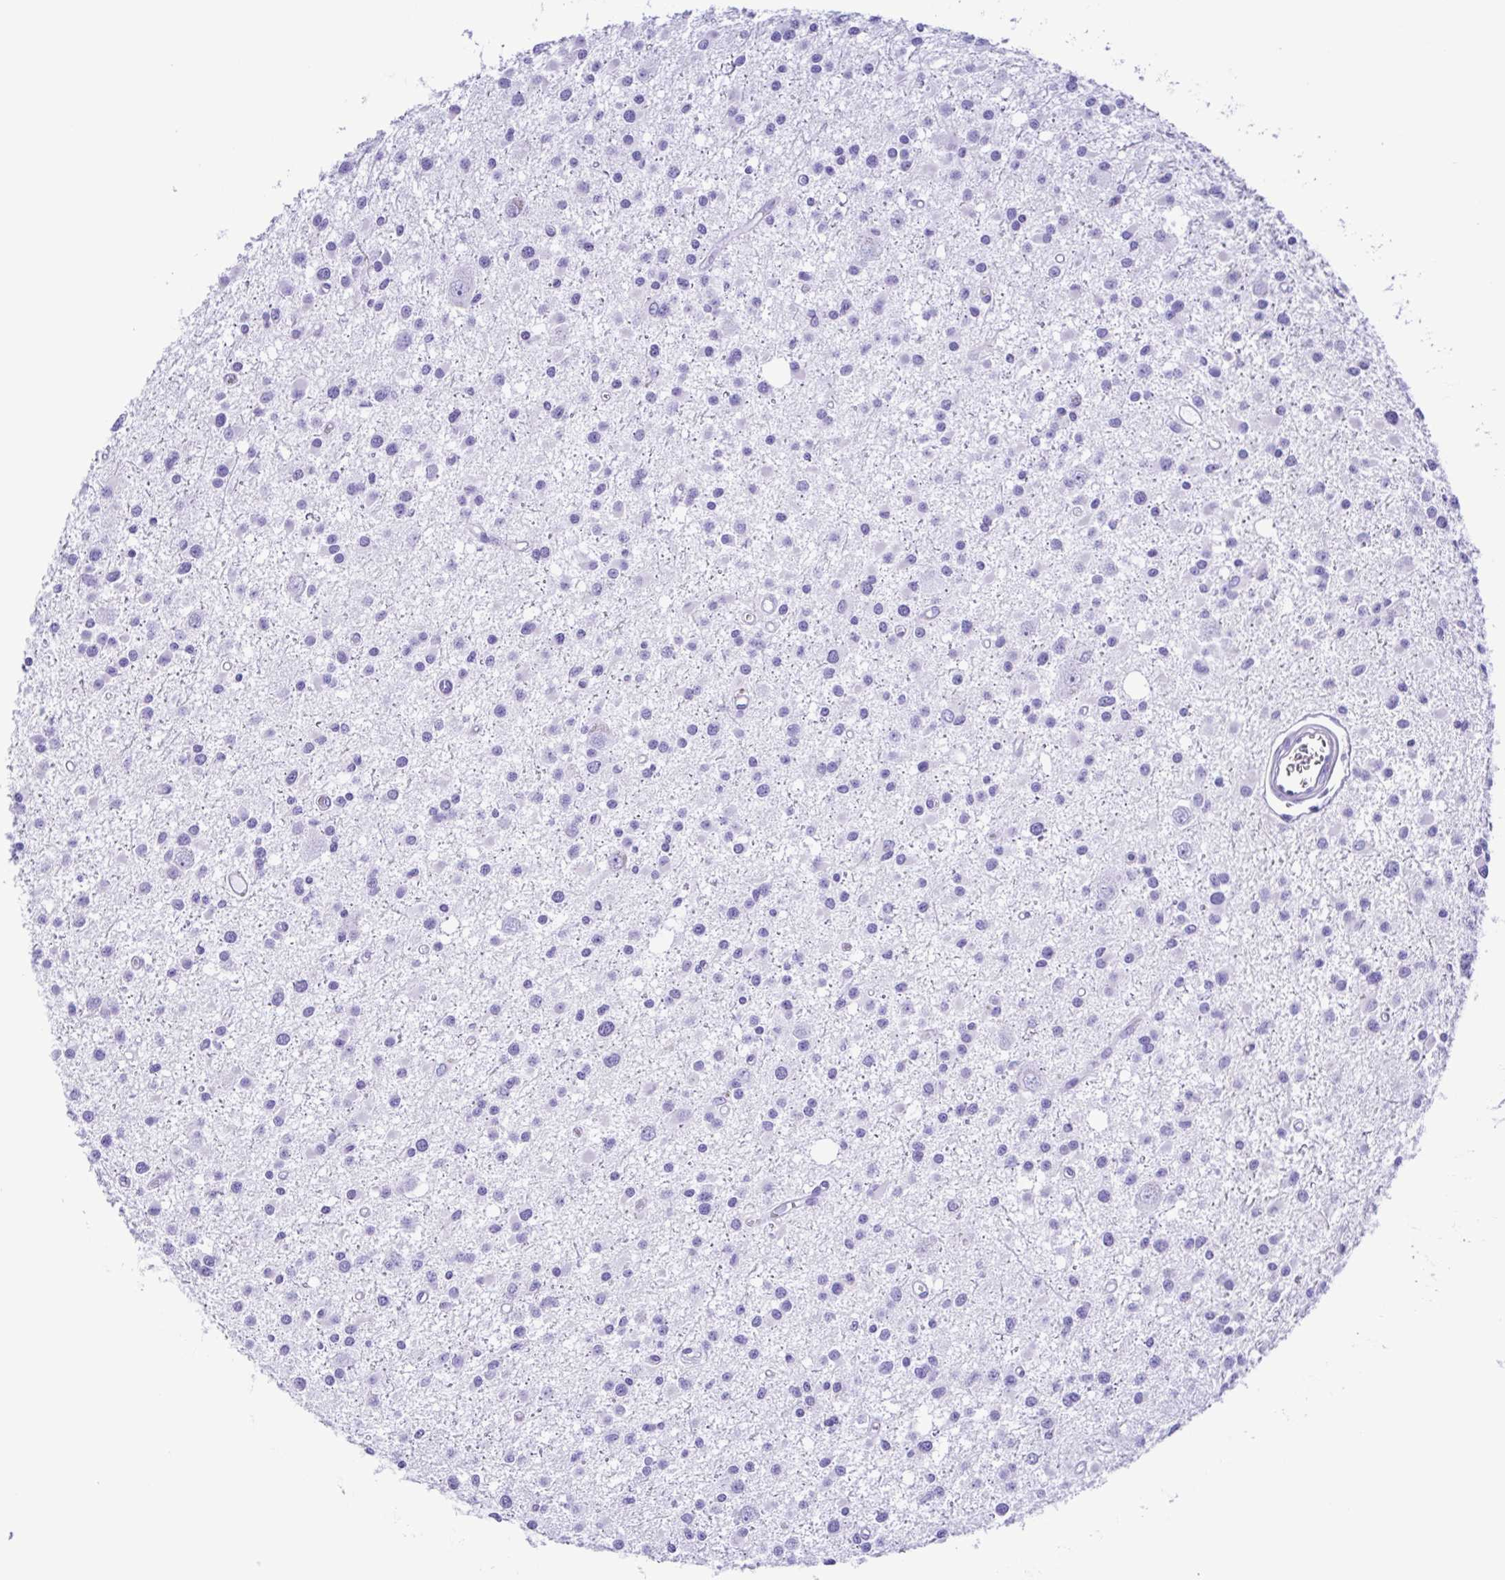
{"staining": {"intensity": "negative", "quantity": "none", "location": "none"}, "tissue": "glioma", "cell_type": "Tumor cells", "image_type": "cancer", "snomed": [{"axis": "morphology", "description": "Glioma, malignant, High grade"}, {"axis": "topography", "description": "Brain"}], "caption": "High magnification brightfield microscopy of high-grade glioma (malignant) stained with DAB (brown) and counterstained with hematoxylin (blue): tumor cells show no significant staining. (DAB (3,3'-diaminobenzidine) immunohistochemistry visualized using brightfield microscopy, high magnification).", "gene": "ERP27", "patient": {"sex": "male", "age": 54}}